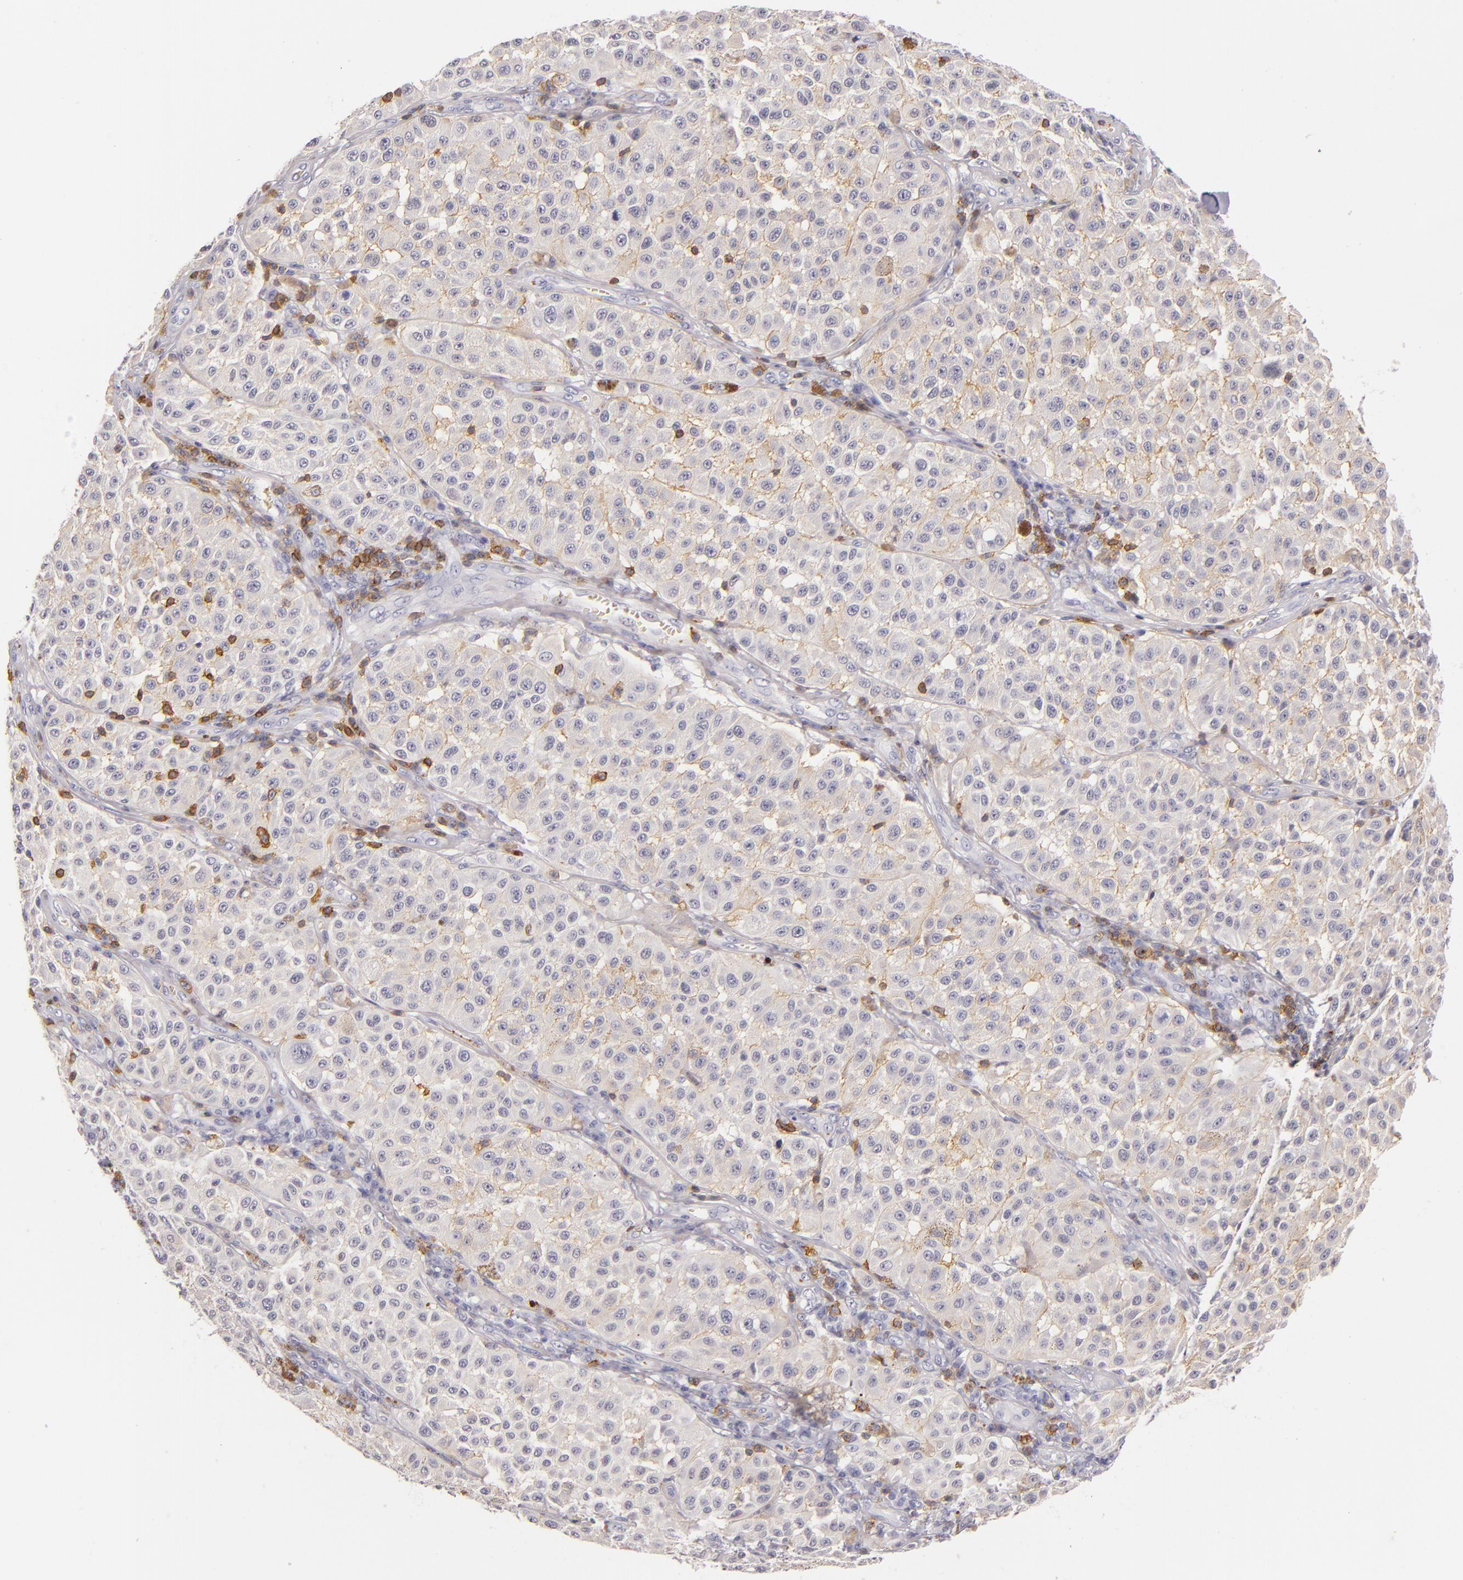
{"staining": {"intensity": "negative", "quantity": "none", "location": "none"}, "tissue": "melanoma", "cell_type": "Tumor cells", "image_type": "cancer", "snomed": [{"axis": "morphology", "description": "Malignant melanoma, NOS"}, {"axis": "topography", "description": "Skin"}], "caption": "High power microscopy photomicrograph of an immunohistochemistry photomicrograph of malignant melanoma, revealing no significant staining in tumor cells. (Immunohistochemistry, brightfield microscopy, high magnification).", "gene": "LAT", "patient": {"sex": "female", "age": 64}}